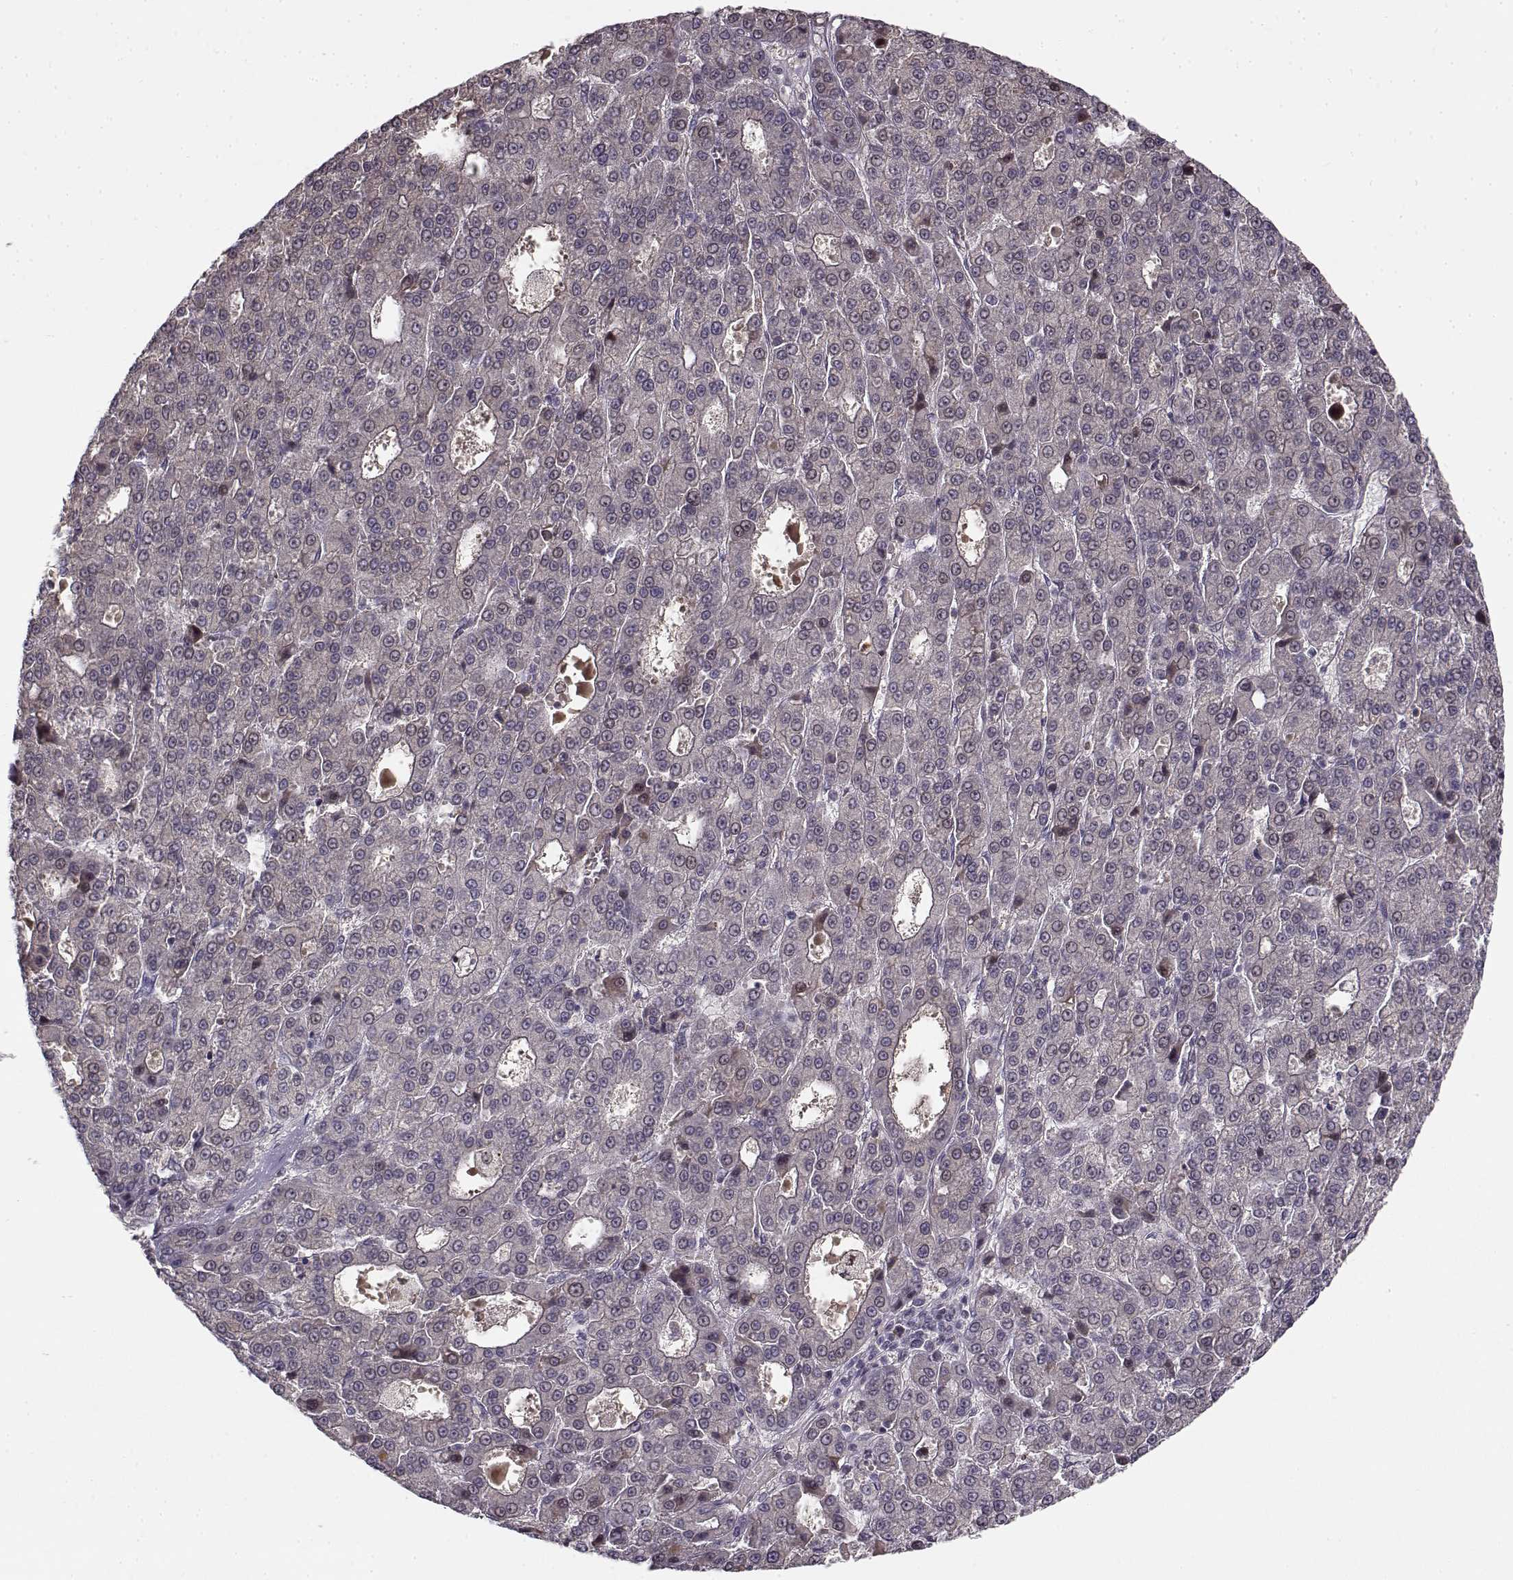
{"staining": {"intensity": "negative", "quantity": "none", "location": "none"}, "tissue": "liver cancer", "cell_type": "Tumor cells", "image_type": "cancer", "snomed": [{"axis": "morphology", "description": "Carcinoma, Hepatocellular, NOS"}, {"axis": "topography", "description": "Liver"}], "caption": "Immunohistochemistry (IHC) micrograph of neoplastic tissue: liver cancer stained with DAB (3,3'-diaminobenzidine) demonstrates no significant protein positivity in tumor cells.", "gene": "RGS9BP", "patient": {"sex": "male", "age": 70}}